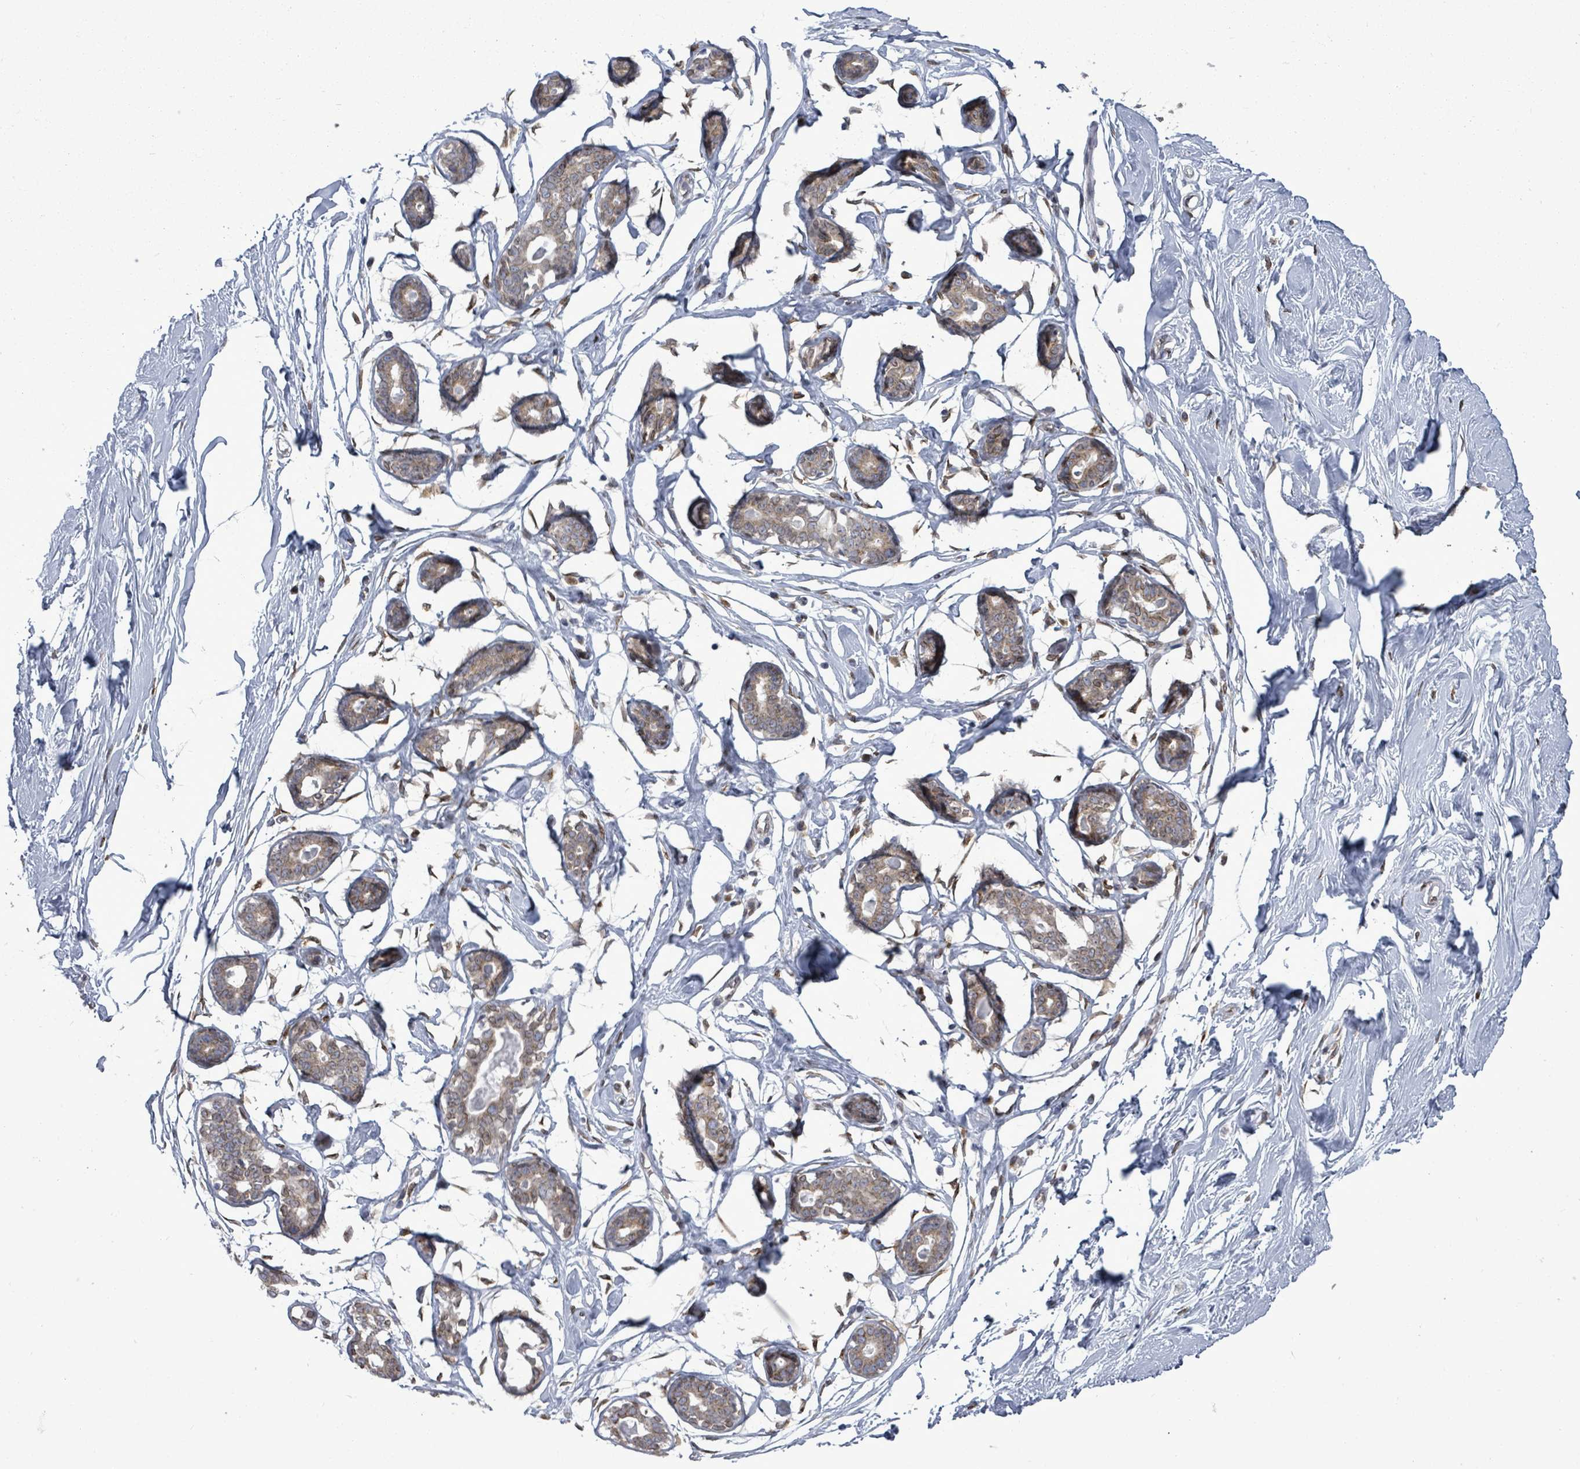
{"staining": {"intensity": "negative", "quantity": "none", "location": "none"}, "tissue": "breast", "cell_type": "Adipocytes", "image_type": "normal", "snomed": [{"axis": "morphology", "description": "Normal tissue, NOS"}, {"axis": "morphology", "description": "Adenoma, NOS"}, {"axis": "topography", "description": "Breast"}], "caption": "The immunohistochemistry (IHC) micrograph has no significant staining in adipocytes of breast. Nuclei are stained in blue.", "gene": "ARFGAP1", "patient": {"sex": "female", "age": 23}}